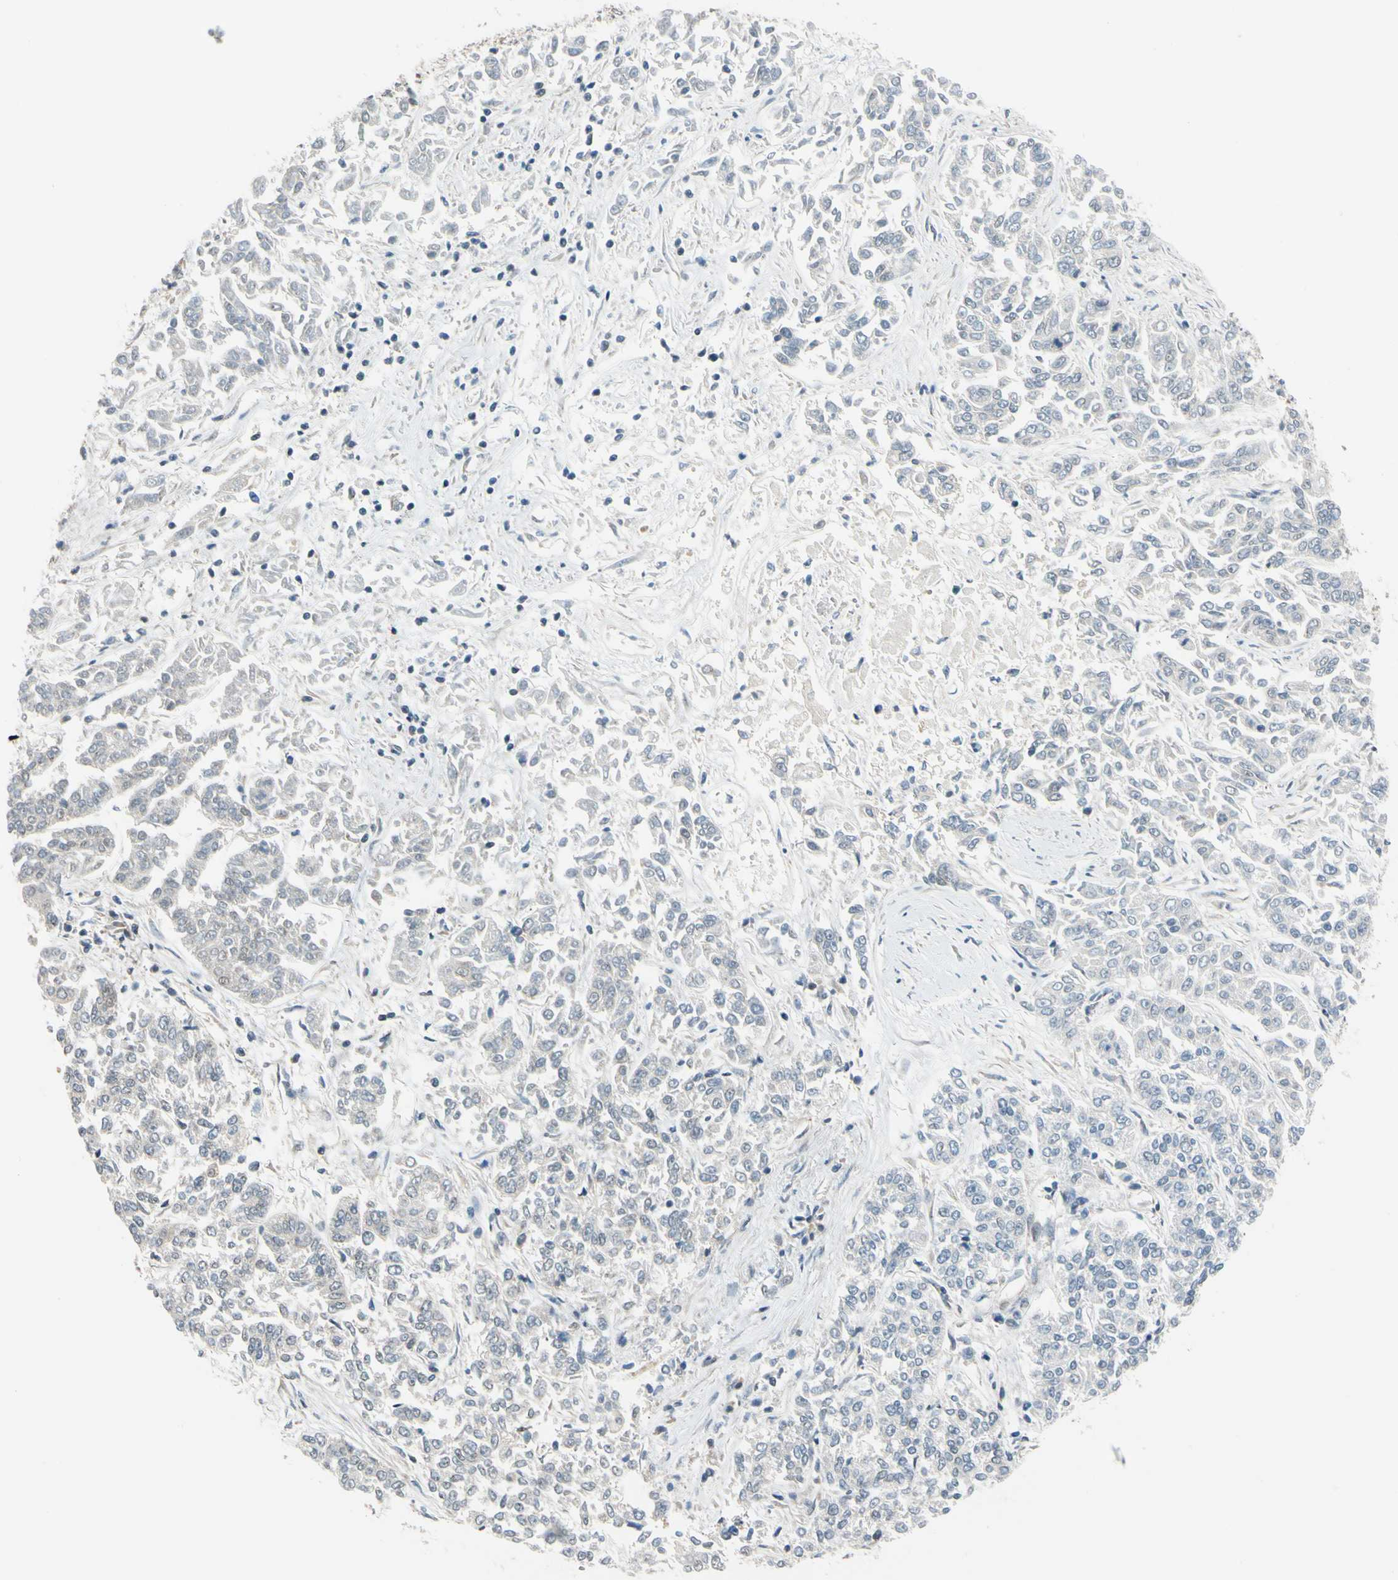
{"staining": {"intensity": "negative", "quantity": "none", "location": "none"}, "tissue": "lung cancer", "cell_type": "Tumor cells", "image_type": "cancer", "snomed": [{"axis": "morphology", "description": "Adenocarcinoma, NOS"}, {"axis": "topography", "description": "Lung"}], "caption": "DAB immunohistochemical staining of lung adenocarcinoma reveals no significant staining in tumor cells. (Brightfield microscopy of DAB (3,3'-diaminobenzidine) immunohistochemistry at high magnification).", "gene": "MAPK9", "patient": {"sex": "male", "age": 84}}